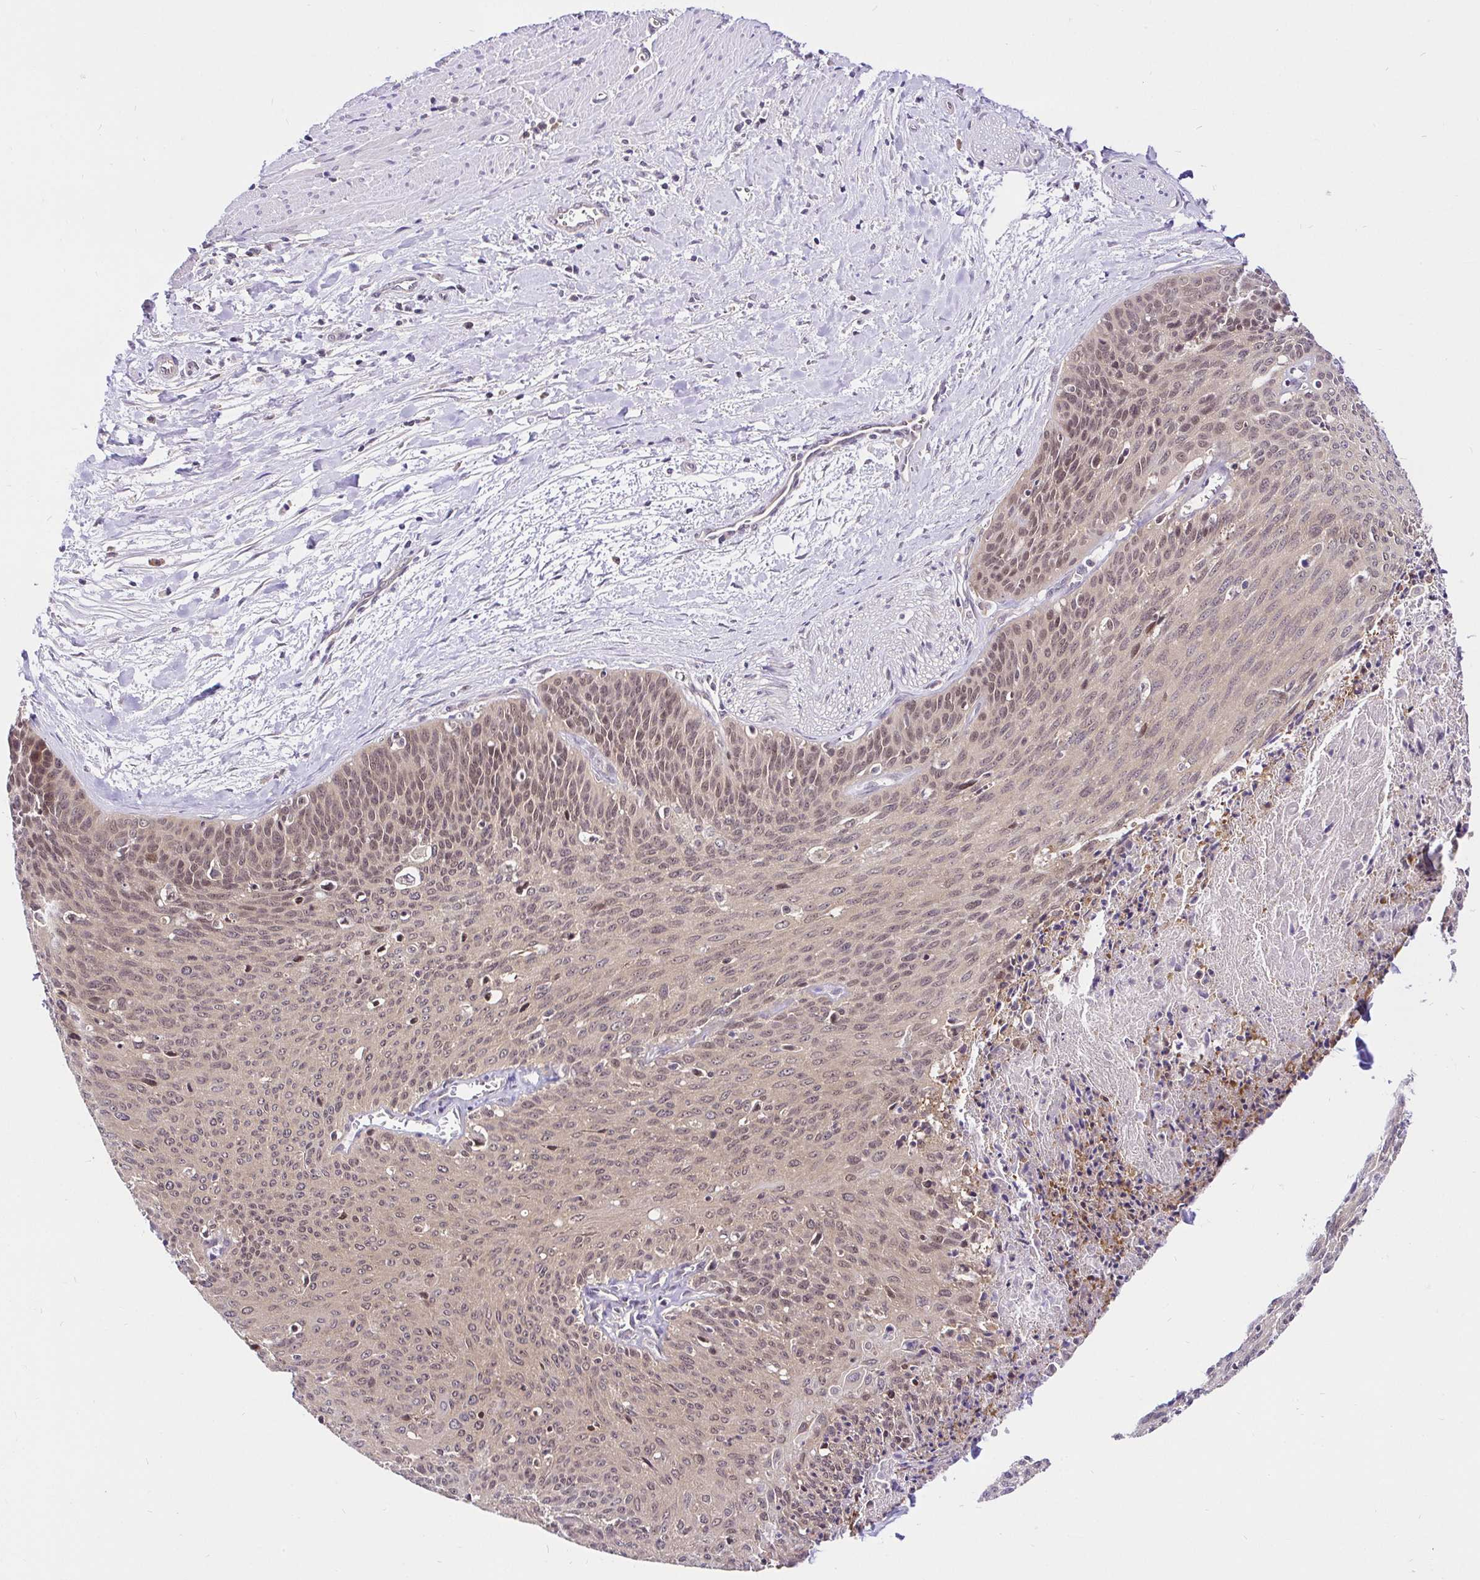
{"staining": {"intensity": "weak", "quantity": ">75%", "location": "cytoplasmic/membranous,nuclear"}, "tissue": "cervical cancer", "cell_type": "Tumor cells", "image_type": "cancer", "snomed": [{"axis": "morphology", "description": "Squamous cell carcinoma, NOS"}, {"axis": "topography", "description": "Cervix"}], "caption": "Protein staining of cervical cancer tissue displays weak cytoplasmic/membranous and nuclear staining in about >75% of tumor cells. (DAB = brown stain, brightfield microscopy at high magnification).", "gene": "UBE2M", "patient": {"sex": "female", "age": 55}}